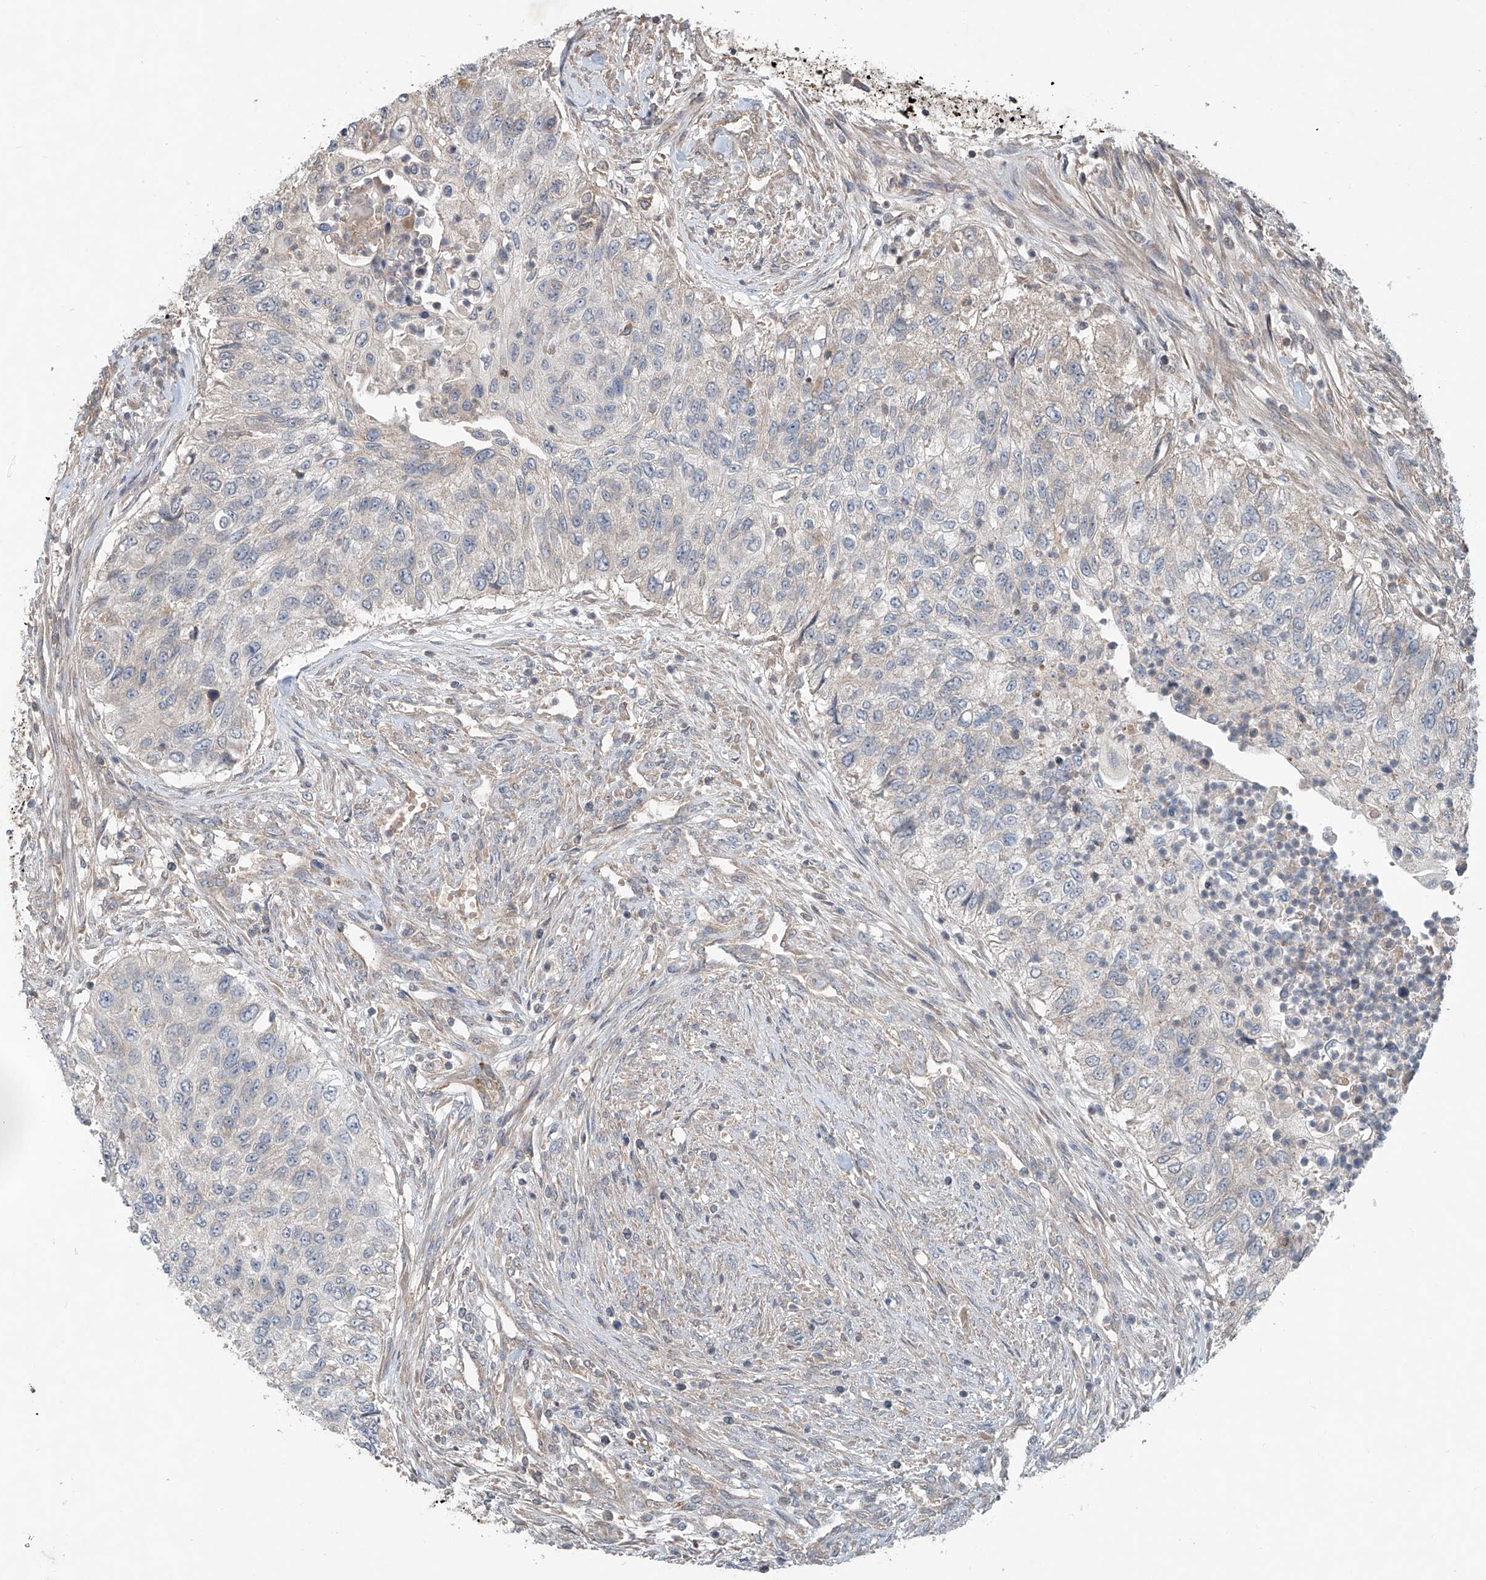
{"staining": {"intensity": "negative", "quantity": "none", "location": "none"}, "tissue": "urothelial cancer", "cell_type": "Tumor cells", "image_type": "cancer", "snomed": [{"axis": "morphology", "description": "Urothelial carcinoma, High grade"}, {"axis": "topography", "description": "Urinary bladder"}], "caption": "There is no significant staining in tumor cells of urothelial carcinoma (high-grade).", "gene": "ADAM23", "patient": {"sex": "female", "age": 60}}